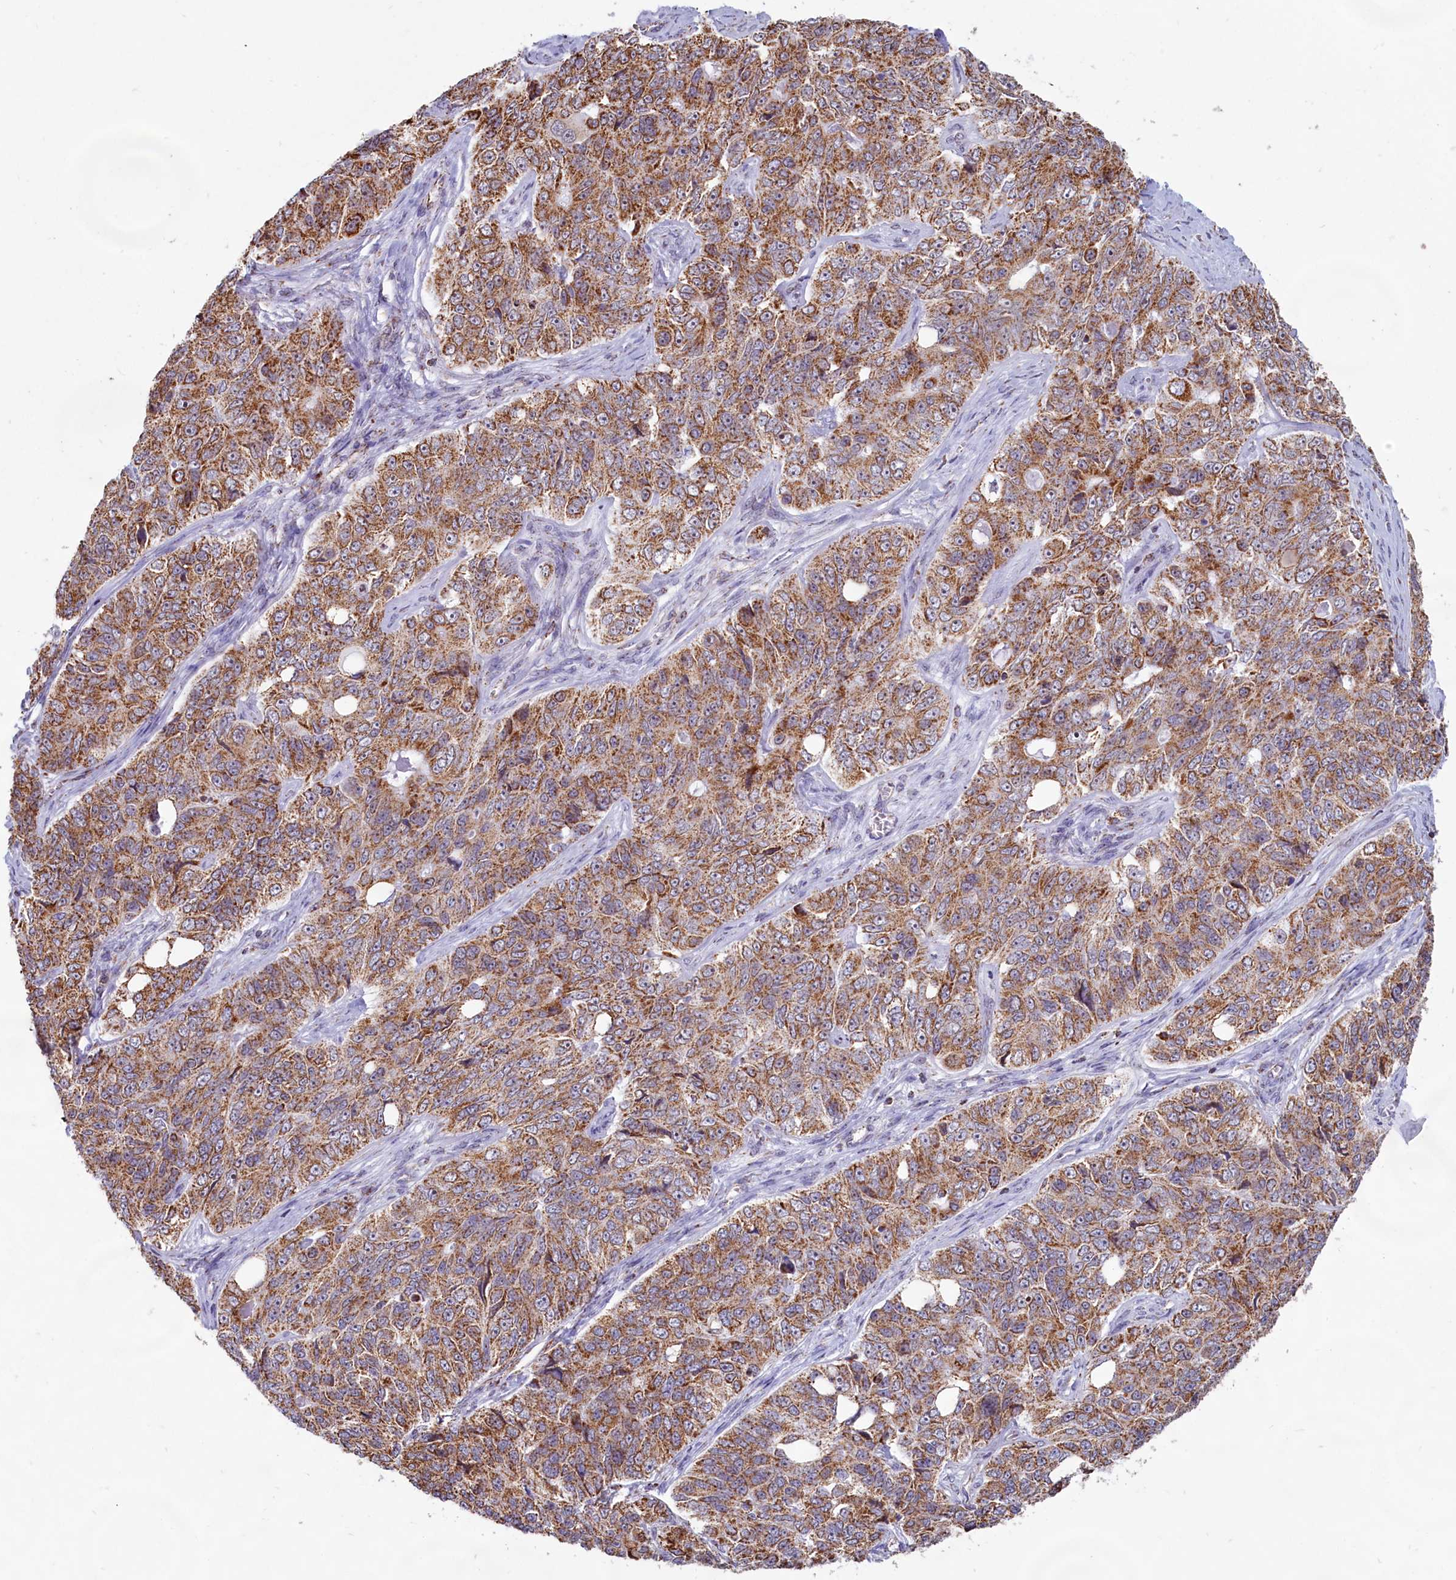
{"staining": {"intensity": "moderate", "quantity": ">75%", "location": "cytoplasmic/membranous"}, "tissue": "ovarian cancer", "cell_type": "Tumor cells", "image_type": "cancer", "snomed": [{"axis": "morphology", "description": "Carcinoma, endometroid"}, {"axis": "topography", "description": "Ovary"}], "caption": "Ovarian cancer was stained to show a protein in brown. There is medium levels of moderate cytoplasmic/membranous expression in about >75% of tumor cells.", "gene": "C1D", "patient": {"sex": "female", "age": 51}}